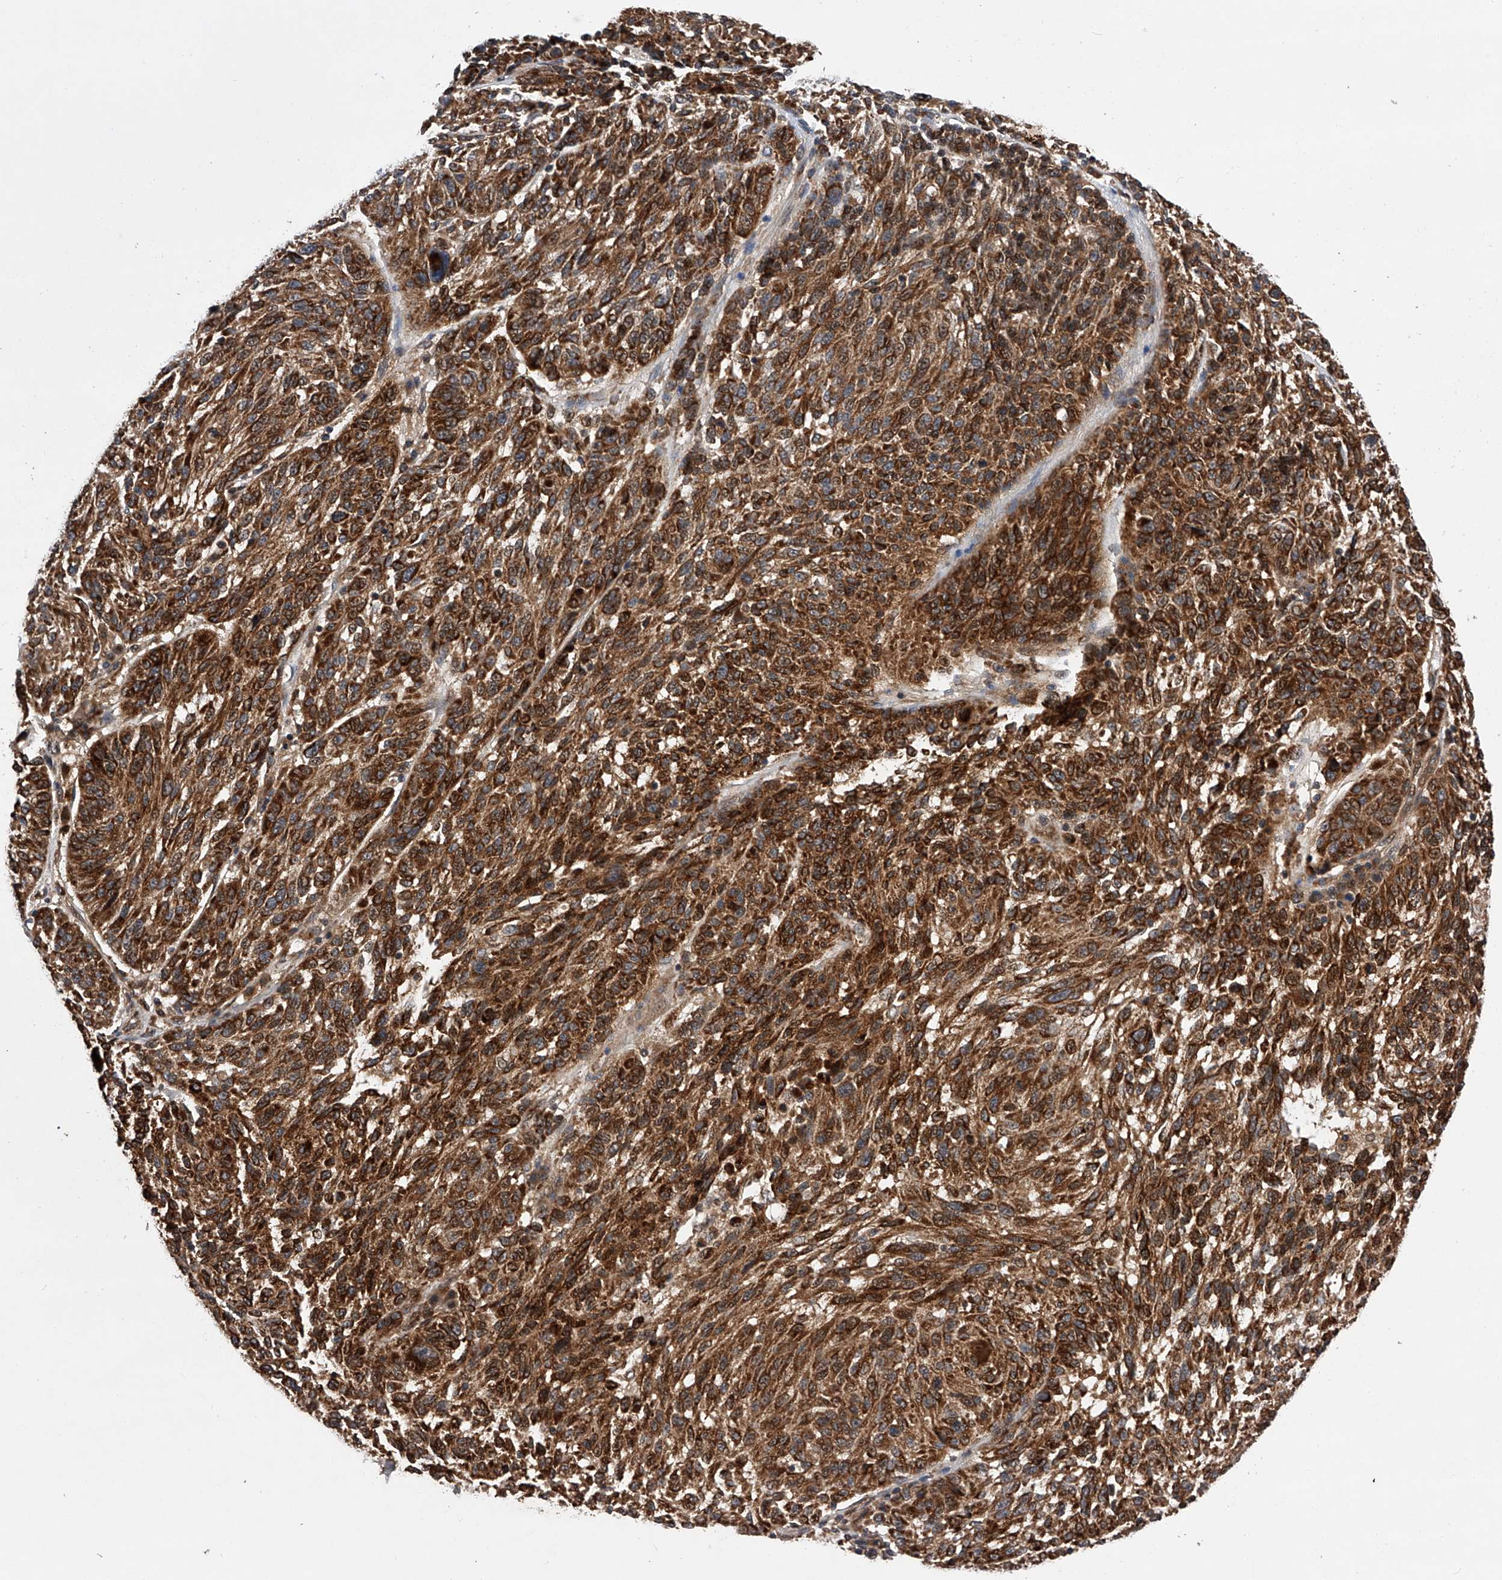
{"staining": {"intensity": "strong", "quantity": ">75%", "location": "cytoplasmic/membranous"}, "tissue": "melanoma", "cell_type": "Tumor cells", "image_type": "cancer", "snomed": [{"axis": "morphology", "description": "Malignant melanoma, NOS"}, {"axis": "topography", "description": "Skin"}], "caption": "Immunohistochemical staining of human melanoma demonstrates strong cytoplasmic/membranous protein positivity in approximately >75% of tumor cells. Using DAB (3,3'-diaminobenzidine) (brown) and hematoxylin (blue) stains, captured at high magnification using brightfield microscopy.", "gene": "MAP3K11", "patient": {"sex": "male", "age": 53}}